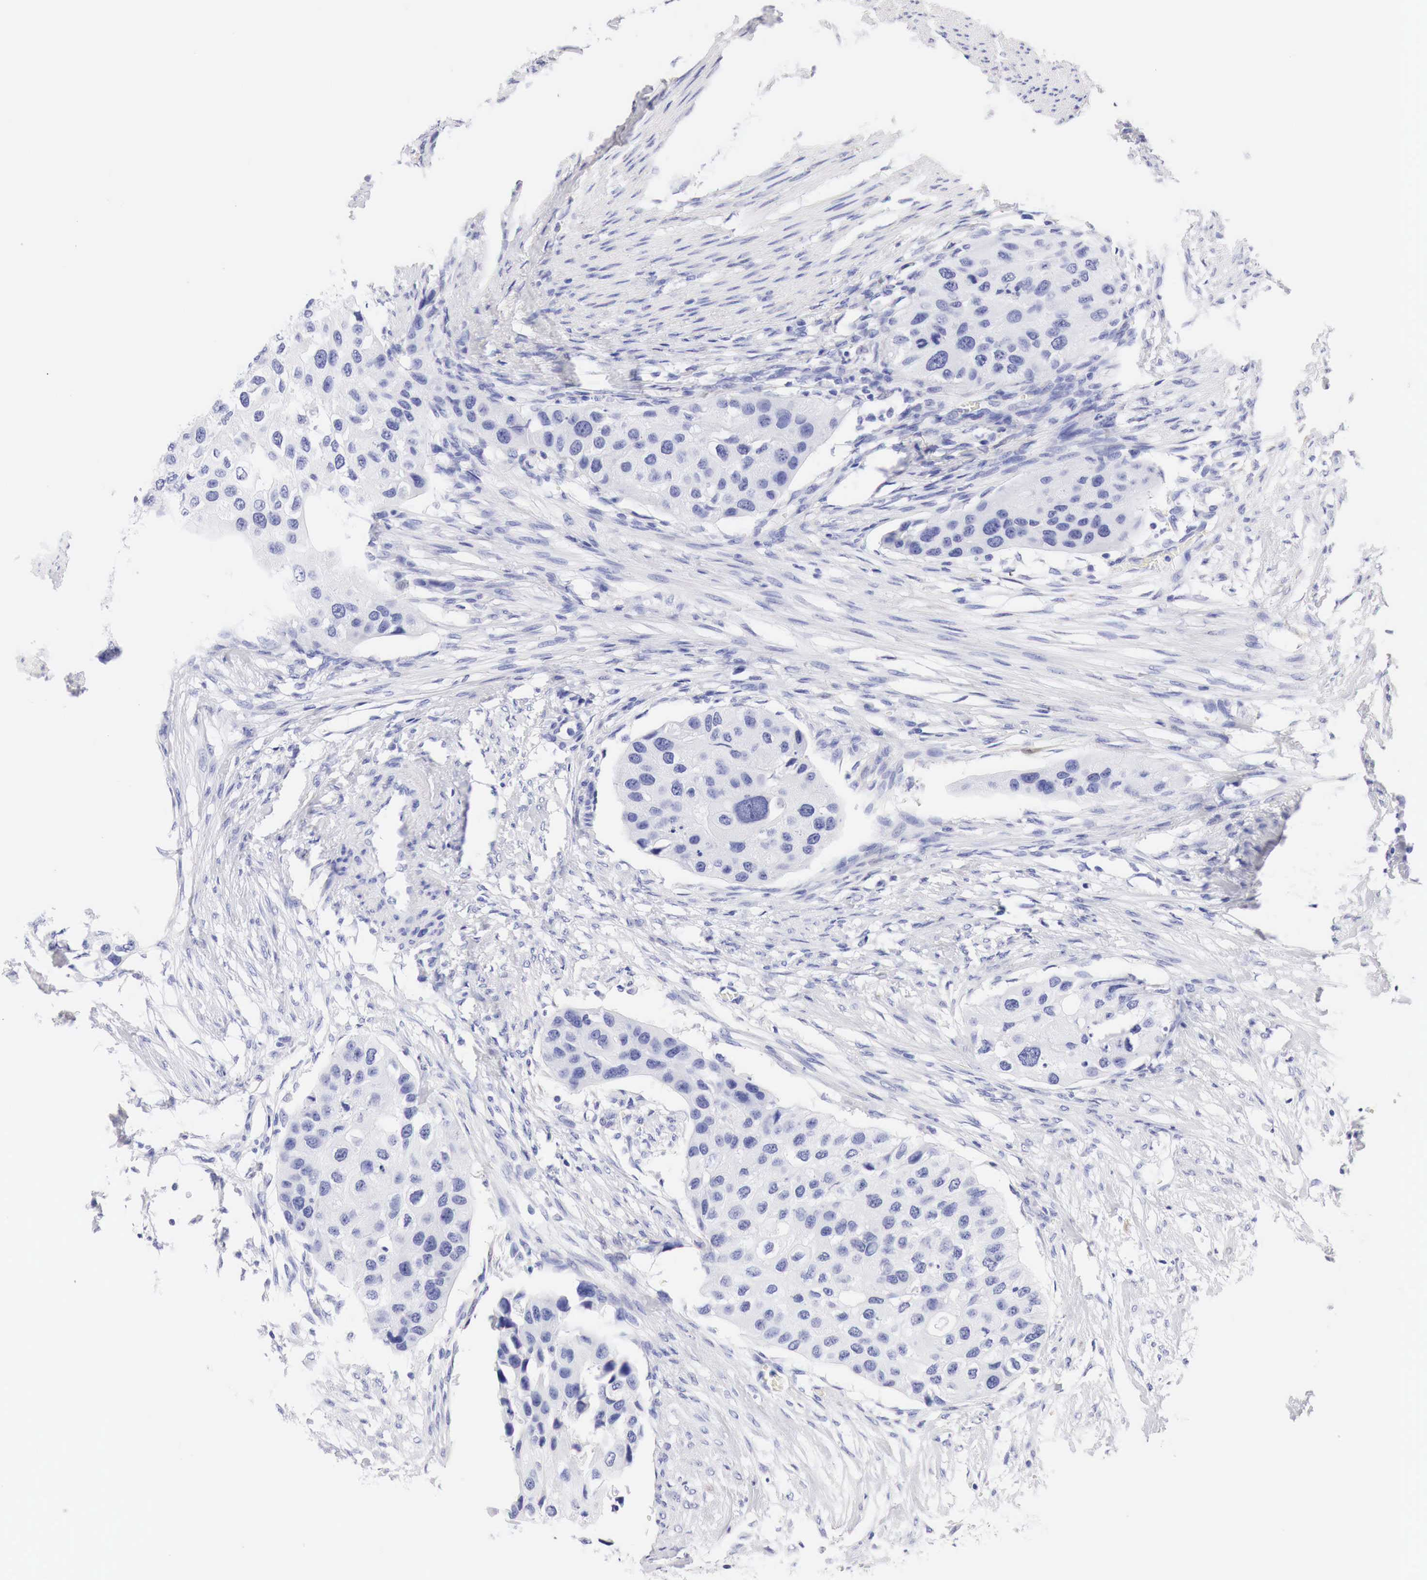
{"staining": {"intensity": "negative", "quantity": "none", "location": "none"}, "tissue": "urothelial cancer", "cell_type": "Tumor cells", "image_type": "cancer", "snomed": [{"axis": "morphology", "description": "Urothelial carcinoma, High grade"}, {"axis": "topography", "description": "Urinary bladder"}], "caption": "Urothelial cancer was stained to show a protein in brown. There is no significant staining in tumor cells.", "gene": "CDKN2A", "patient": {"sex": "male", "age": 55}}